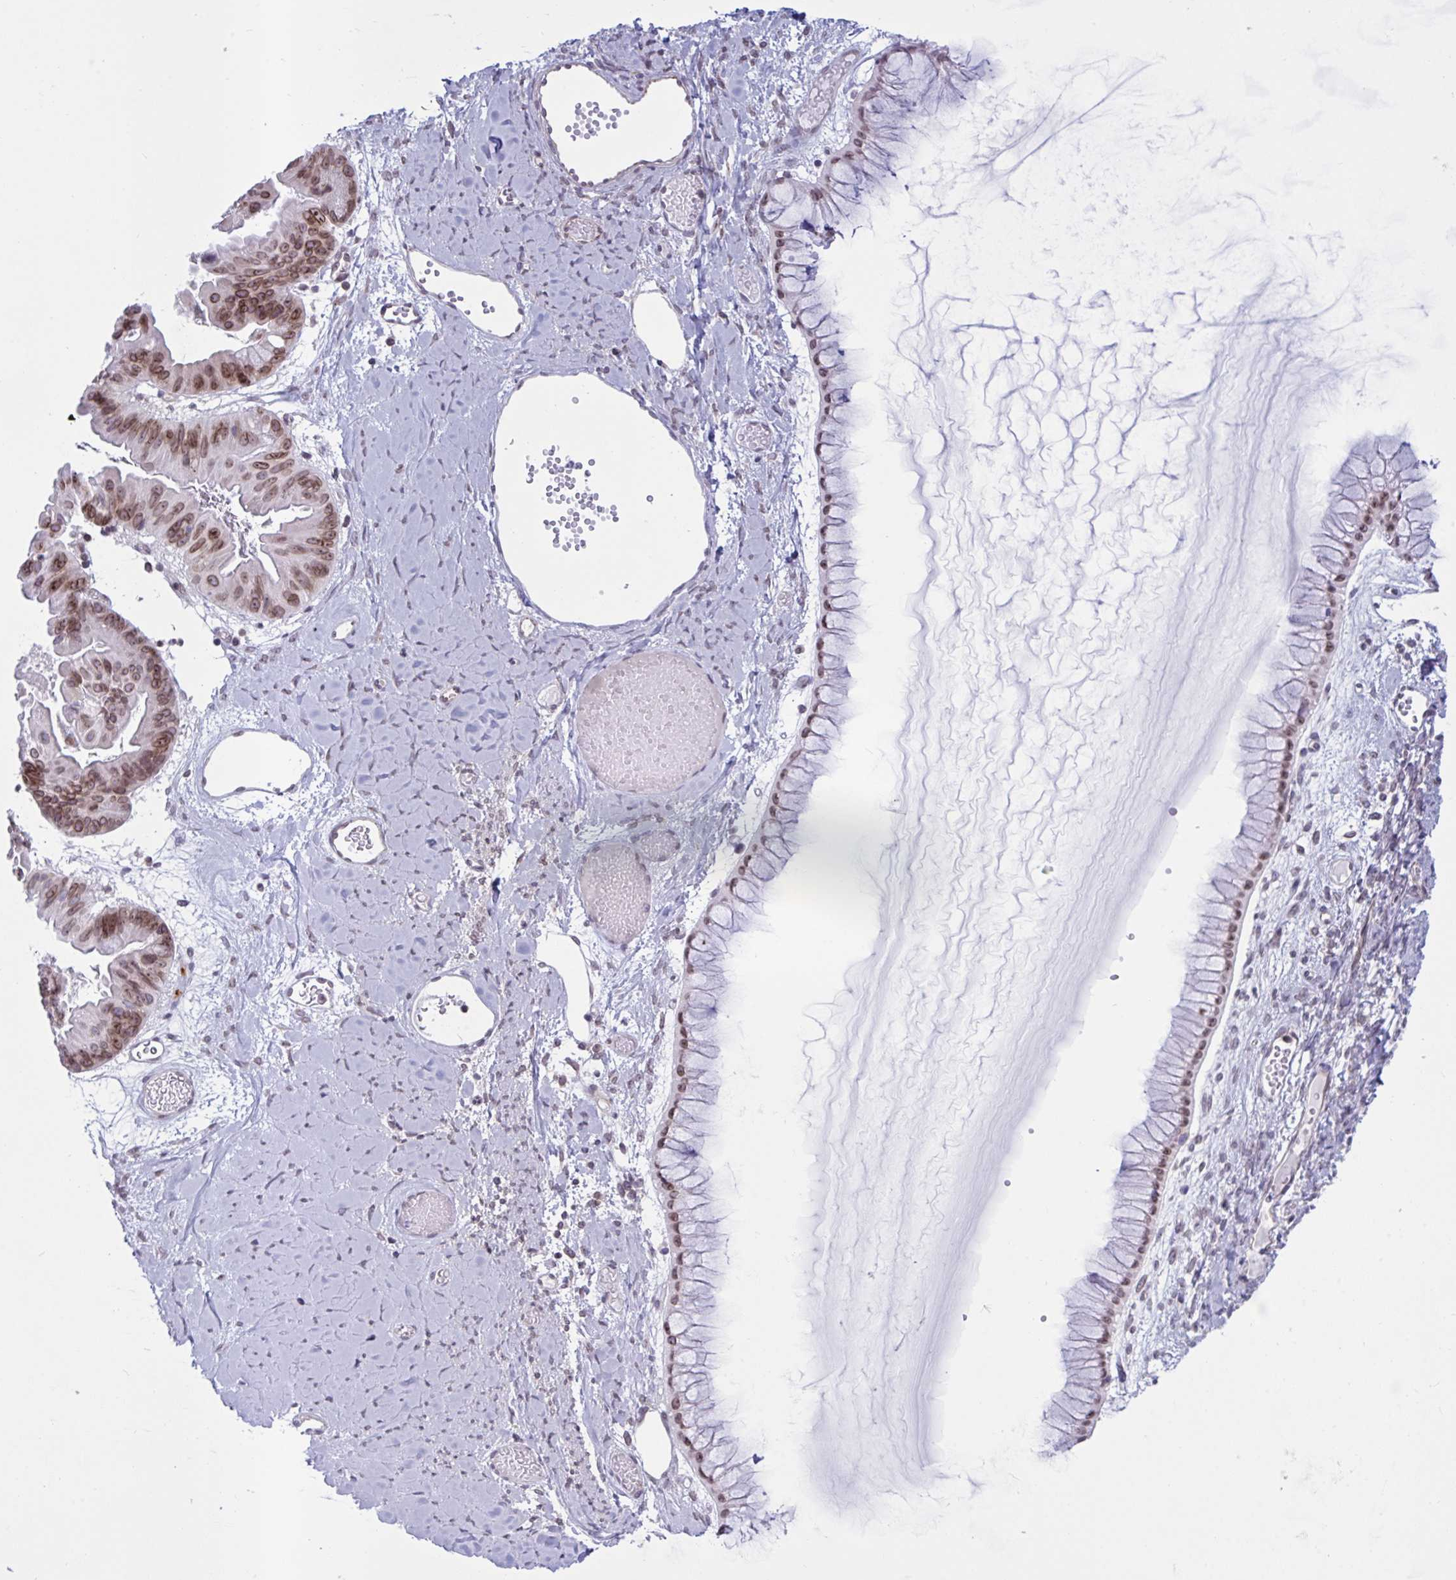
{"staining": {"intensity": "moderate", "quantity": ">75%", "location": "nuclear"}, "tissue": "ovarian cancer", "cell_type": "Tumor cells", "image_type": "cancer", "snomed": [{"axis": "morphology", "description": "Cystadenocarcinoma, mucinous, NOS"}, {"axis": "topography", "description": "Ovary"}], "caption": "Brown immunohistochemical staining in ovarian cancer demonstrates moderate nuclear positivity in about >75% of tumor cells.", "gene": "DOCK11", "patient": {"sex": "female", "age": 61}}